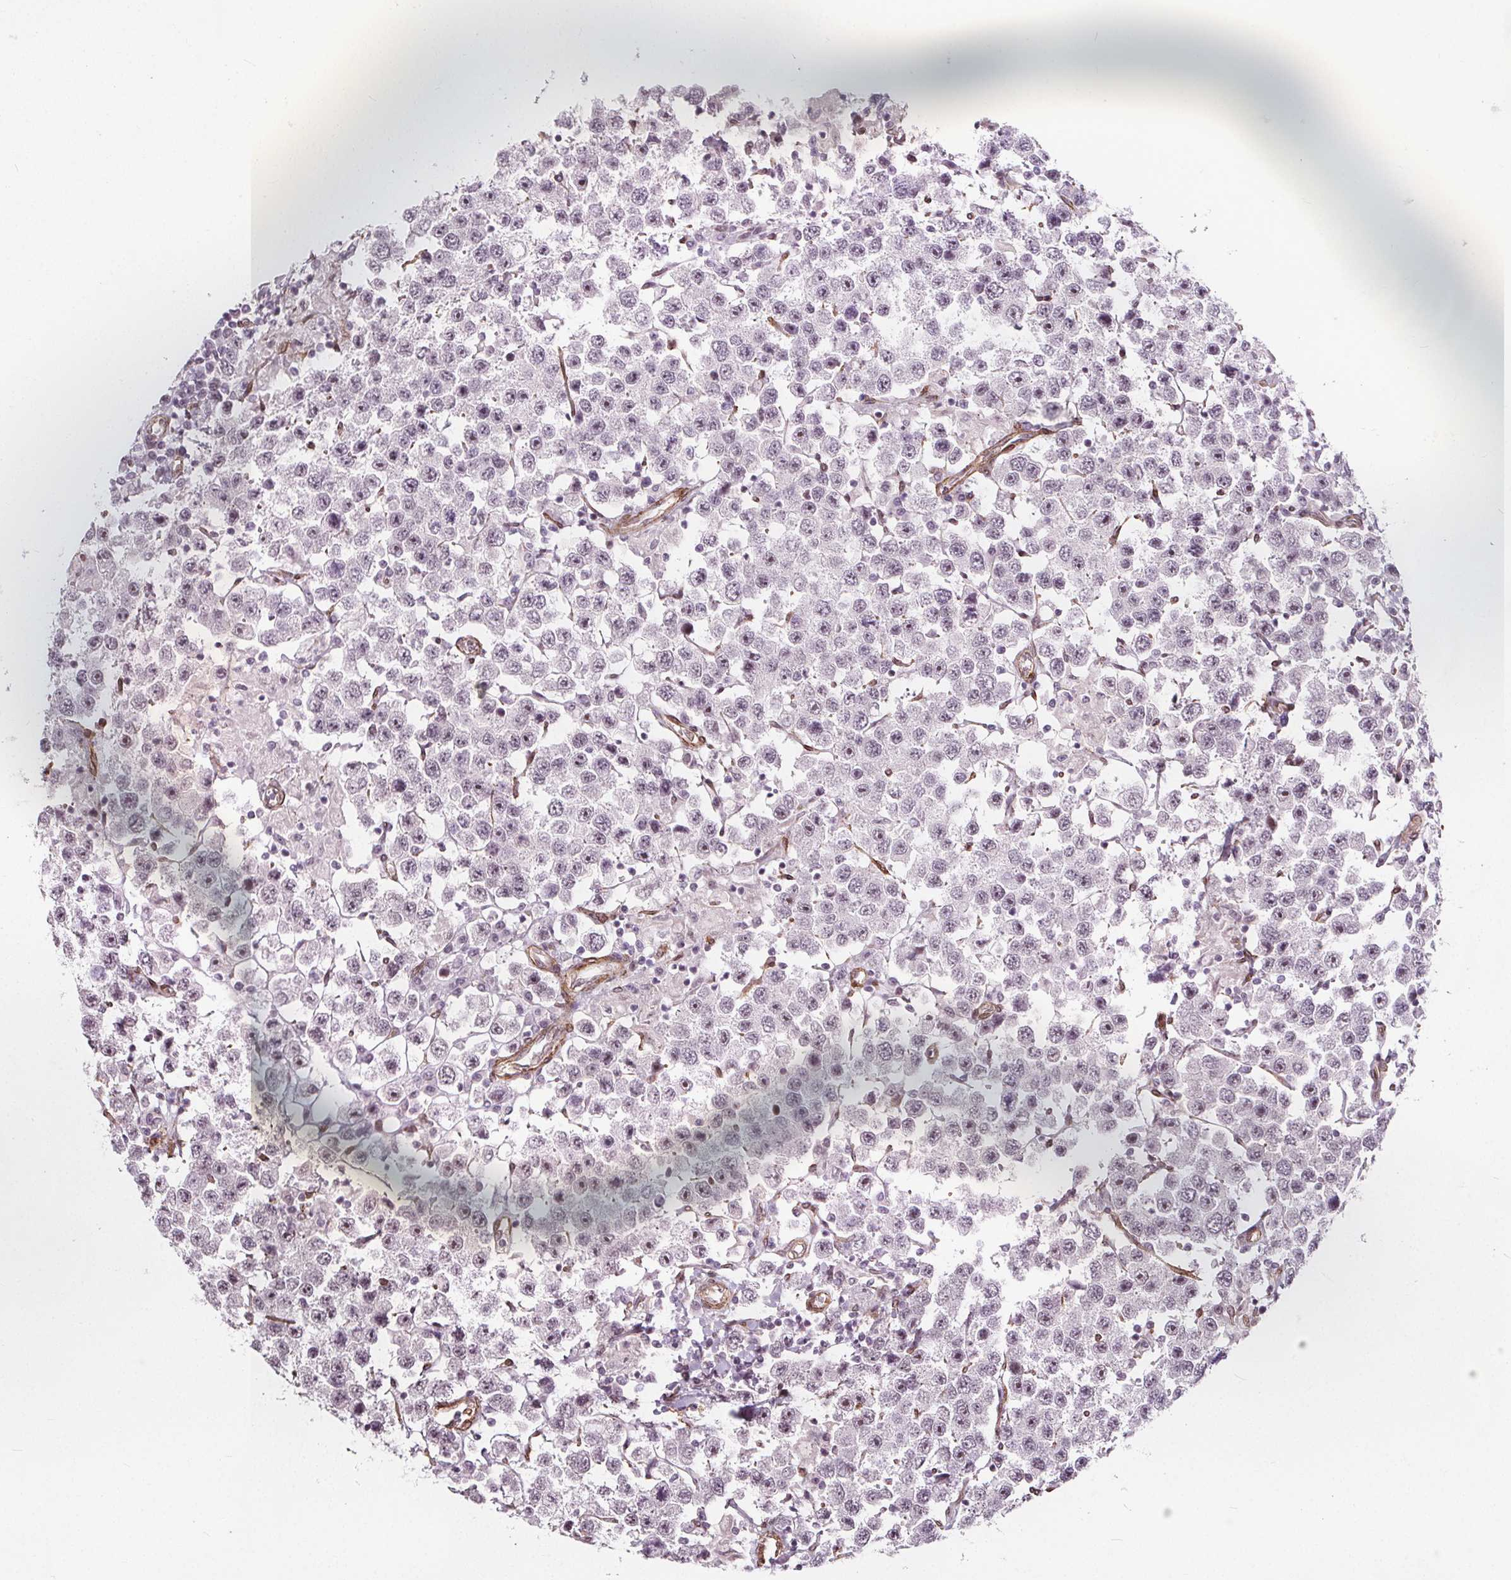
{"staining": {"intensity": "weak", "quantity": "25%-75%", "location": "nuclear"}, "tissue": "testis cancer", "cell_type": "Tumor cells", "image_type": "cancer", "snomed": [{"axis": "morphology", "description": "Seminoma, NOS"}, {"axis": "topography", "description": "Testis"}], "caption": "Seminoma (testis) stained with immunohistochemistry (IHC) reveals weak nuclear positivity in approximately 25%-75% of tumor cells. (DAB IHC, brown staining for protein, blue staining for nuclei).", "gene": "HAS1", "patient": {"sex": "male", "age": 45}}